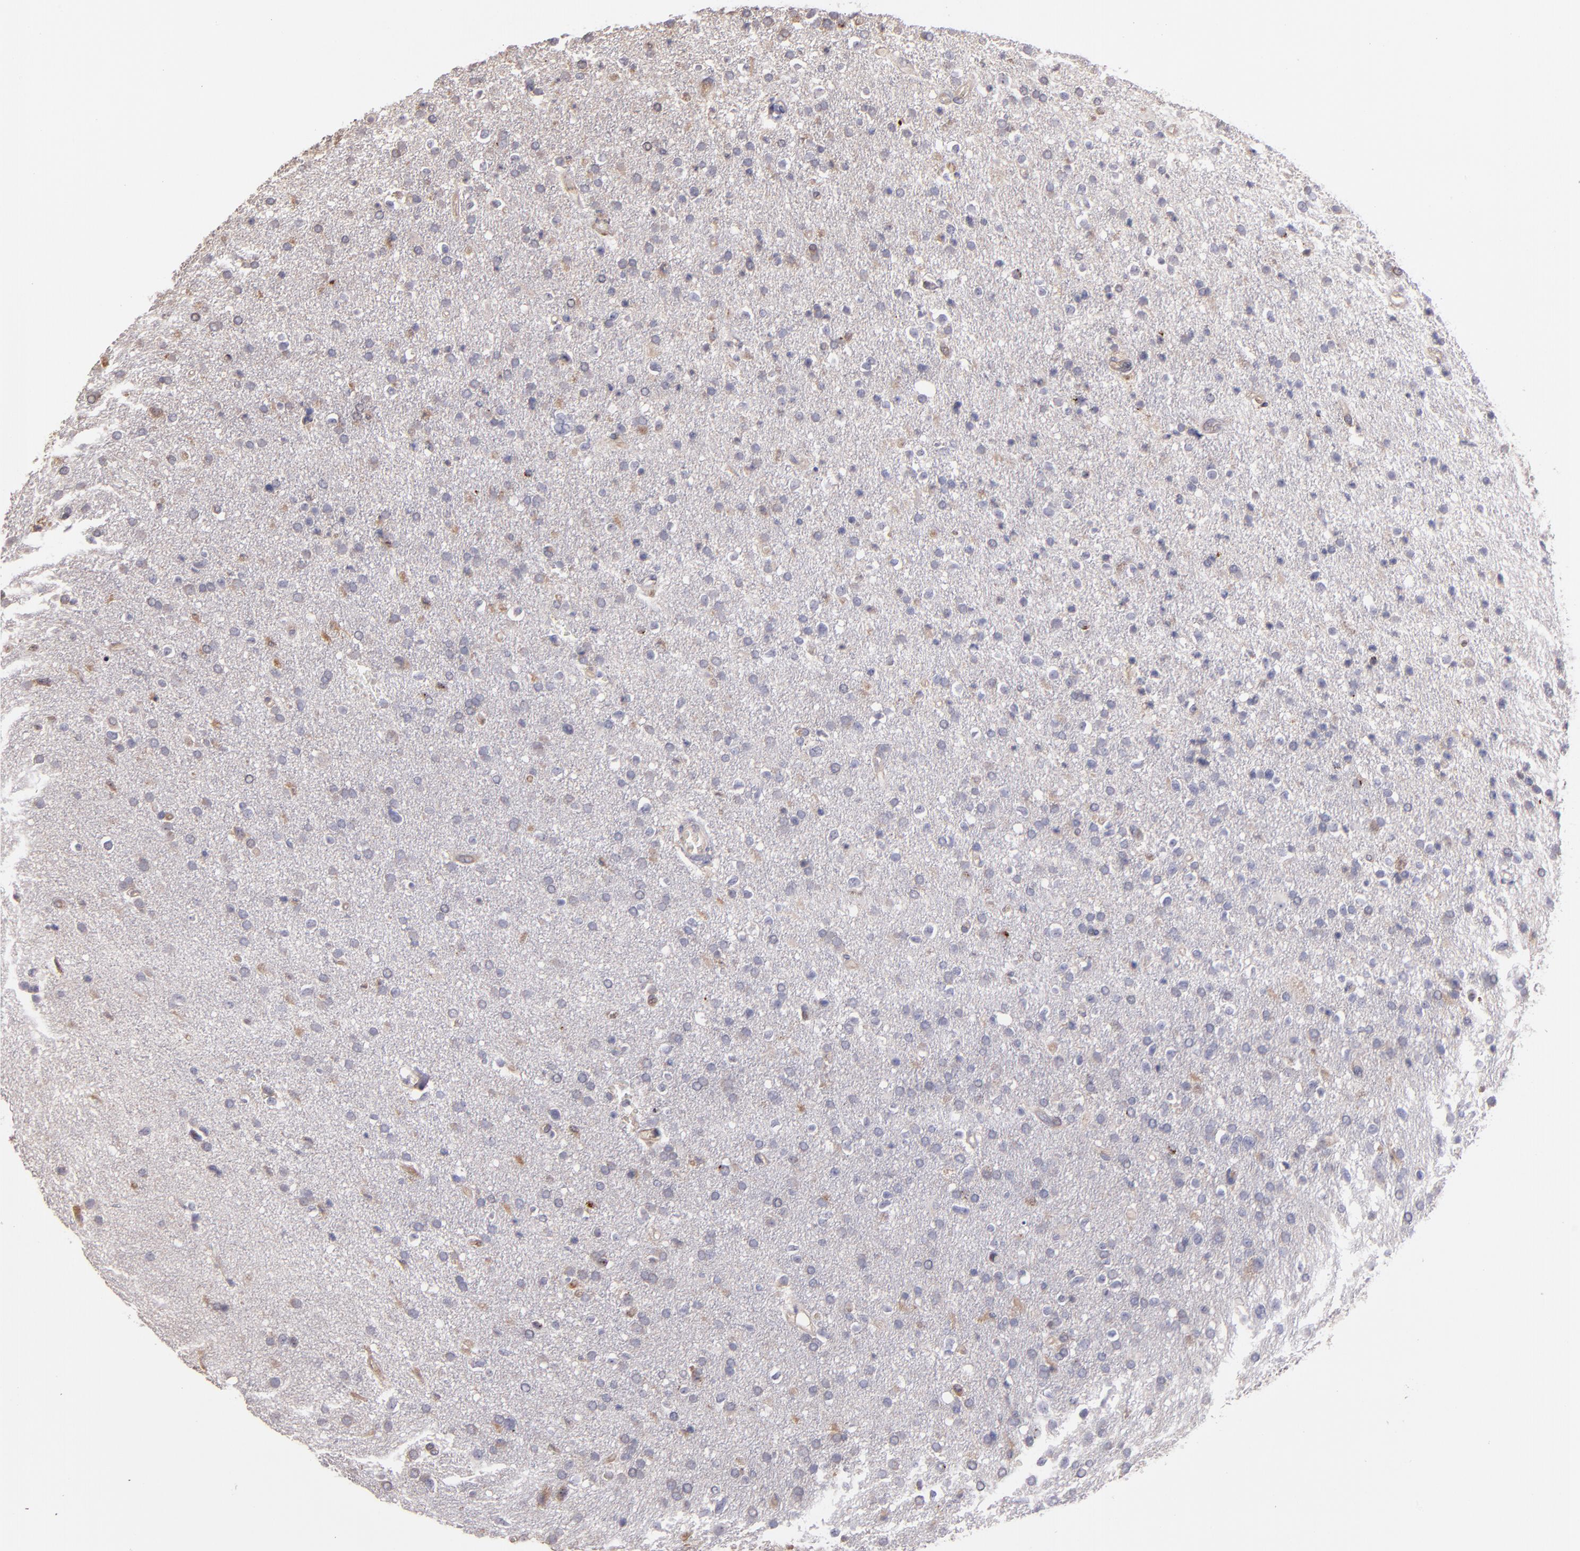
{"staining": {"intensity": "weak", "quantity": "<25%", "location": "cytoplasmic/membranous"}, "tissue": "glioma", "cell_type": "Tumor cells", "image_type": "cancer", "snomed": [{"axis": "morphology", "description": "Glioma, malignant, High grade"}, {"axis": "topography", "description": "Brain"}], "caption": "Human malignant high-grade glioma stained for a protein using immunohistochemistry displays no staining in tumor cells.", "gene": "IFIH1", "patient": {"sex": "male", "age": 33}}